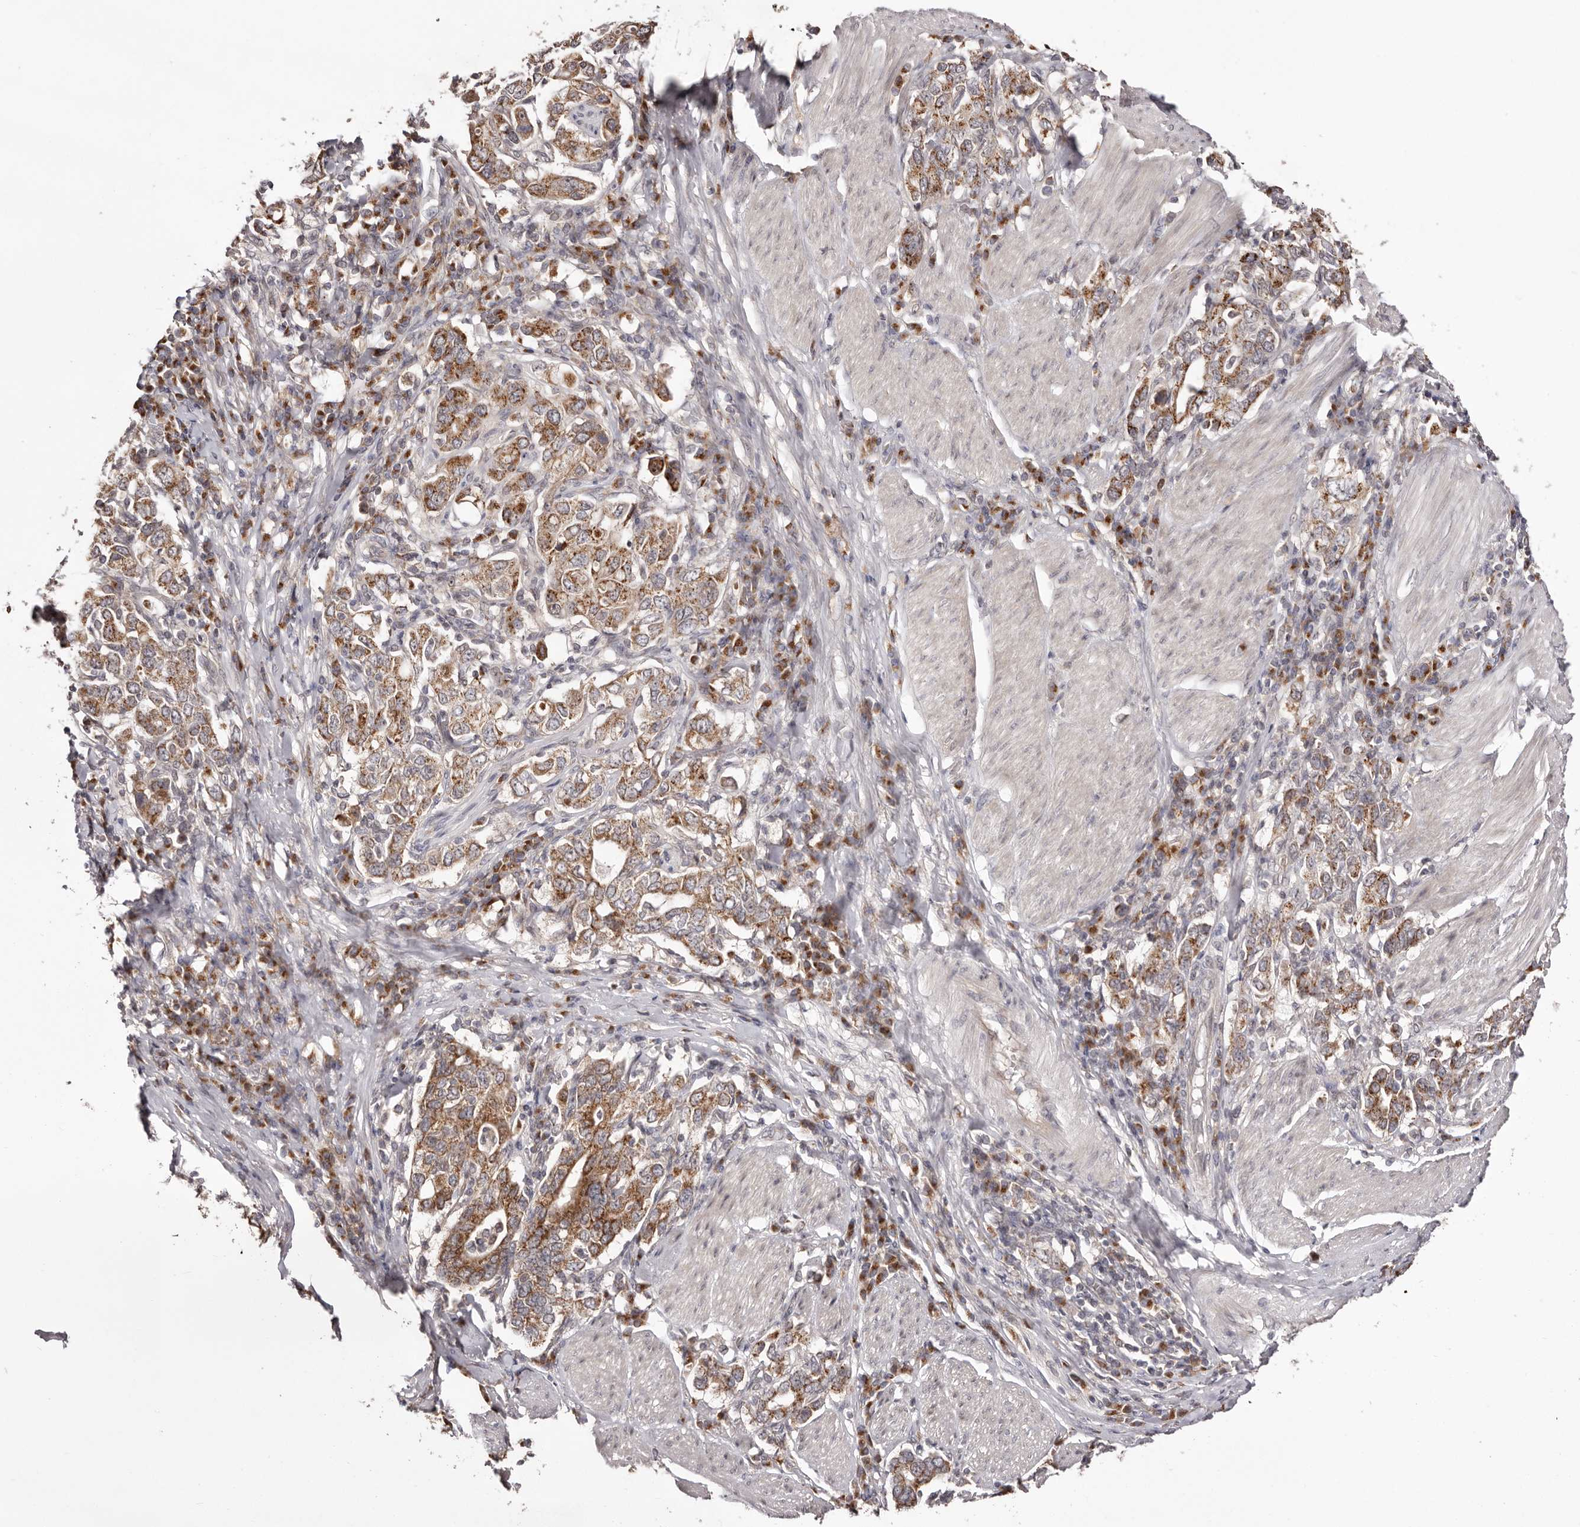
{"staining": {"intensity": "moderate", "quantity": ">75%", "location": "cytoplasmic/membranous"}, "tissue": "stomach cancer", "cell_type": "Tumor cells", "image_type": "cancer", "snomed": [{"axis": "morphology", "description": "Adenocarcinoma, NOS"}, {"axis": "topography", "description": "Stomach, upper"}], "caption": "Moderate cytoplasmic/membranous expression for a protein is seen in about >75% of tumor cells of stomach cancer using immunohistochemistry (IHC).", "gene": "EGR3", "patient": {"sex": "male", "age": 62}}